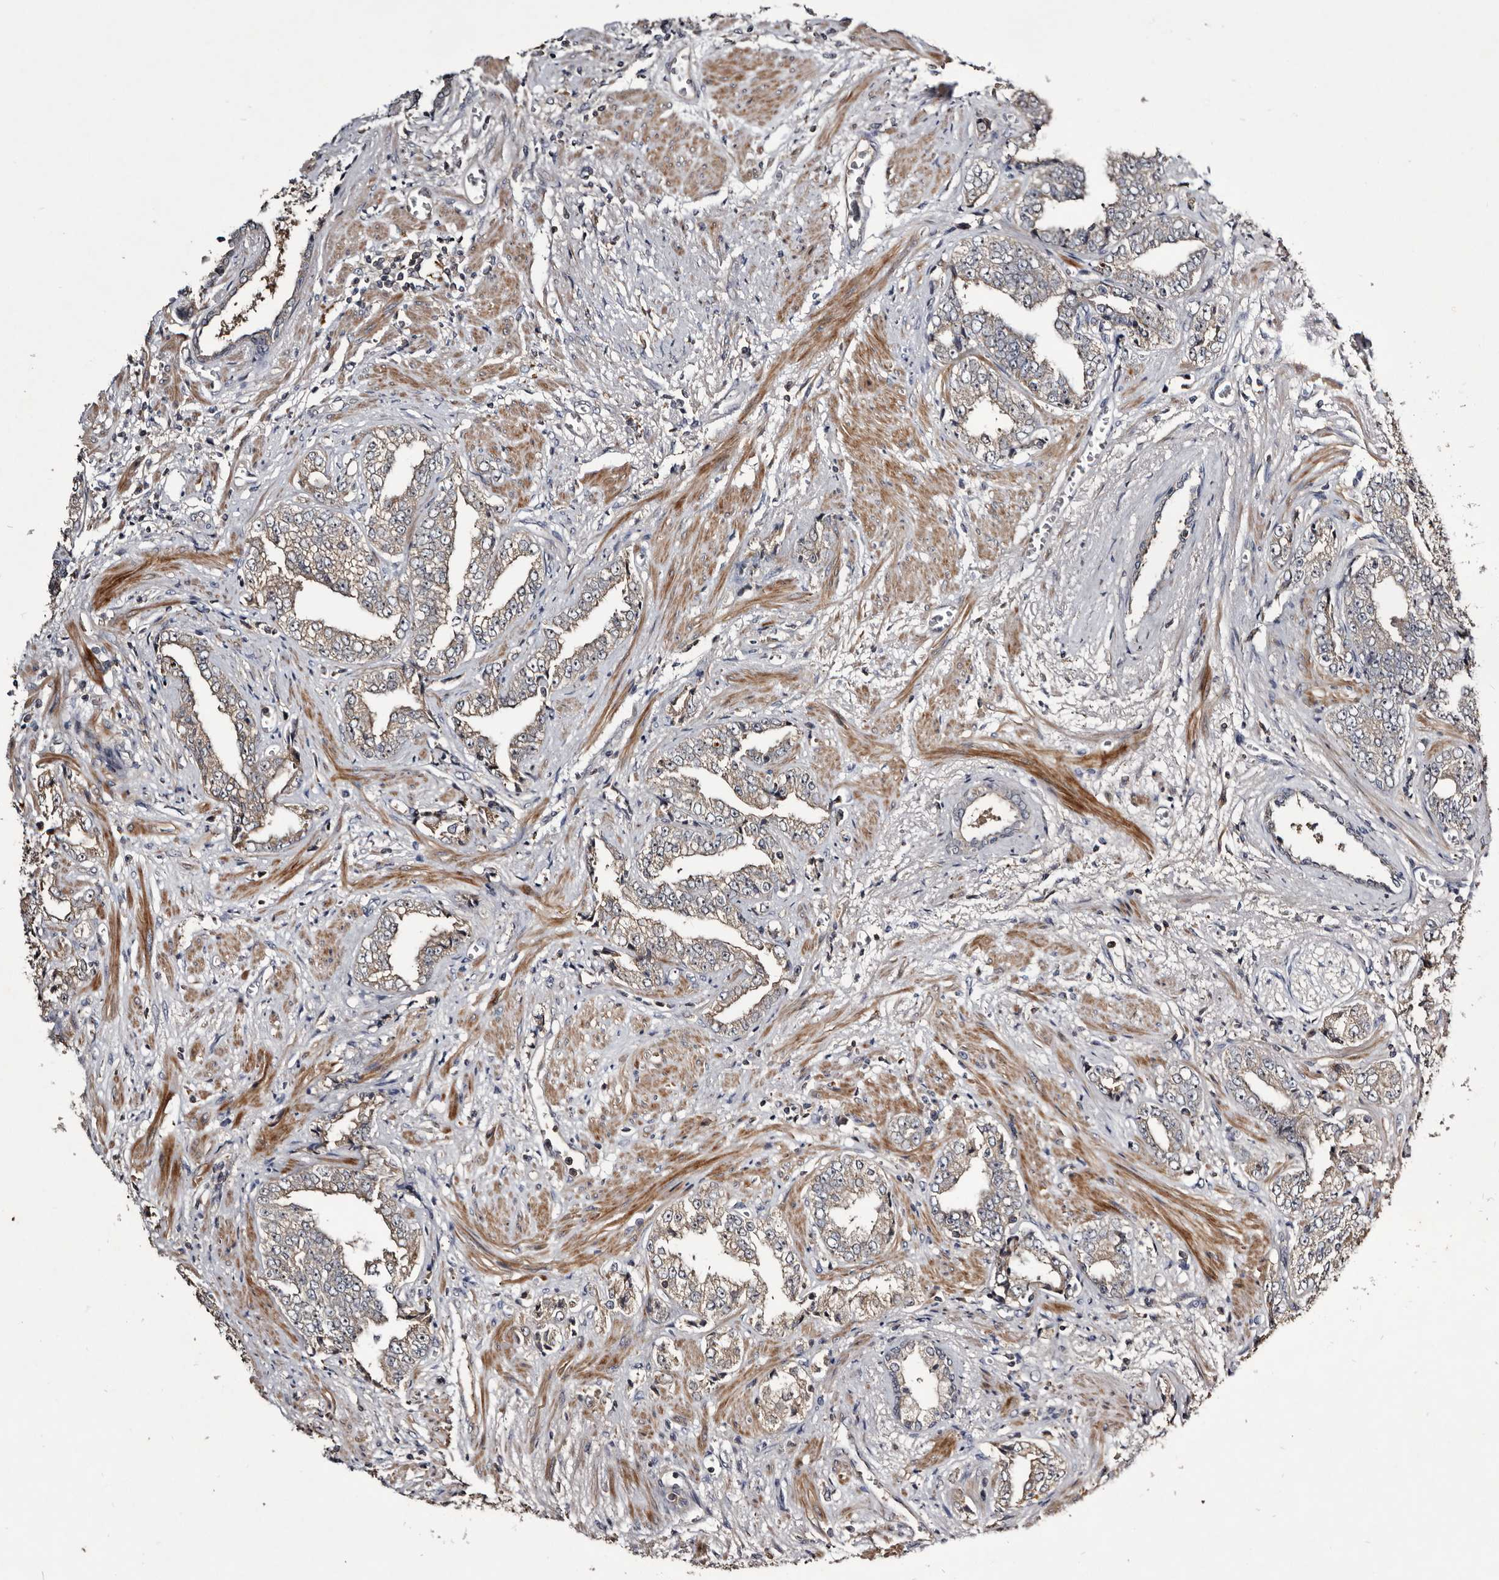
{"staining": {"intensity": "weak", "quantity": "25%-75%", "location": "cytoplasmic/membranous"}, "tissue": "prostate cancer", "cell_type": "Tumor cells", "image_type": "cancer", "snomed": [{"axis": "morphology", "description": "Adenocarcinoma, High grade"}, {"axis": "topography", "description": "Prostate"}], "caption": "This micrograph reveals immunohistochemistry (IHC) staining of adenocarcinoma (high-grade) (prostate), with low weak cytoplasmic/membranous staining in about 25%-75% of tumor cells.", "gene": "TTC39A", "patient": {"sex": "male", "age": 71}}